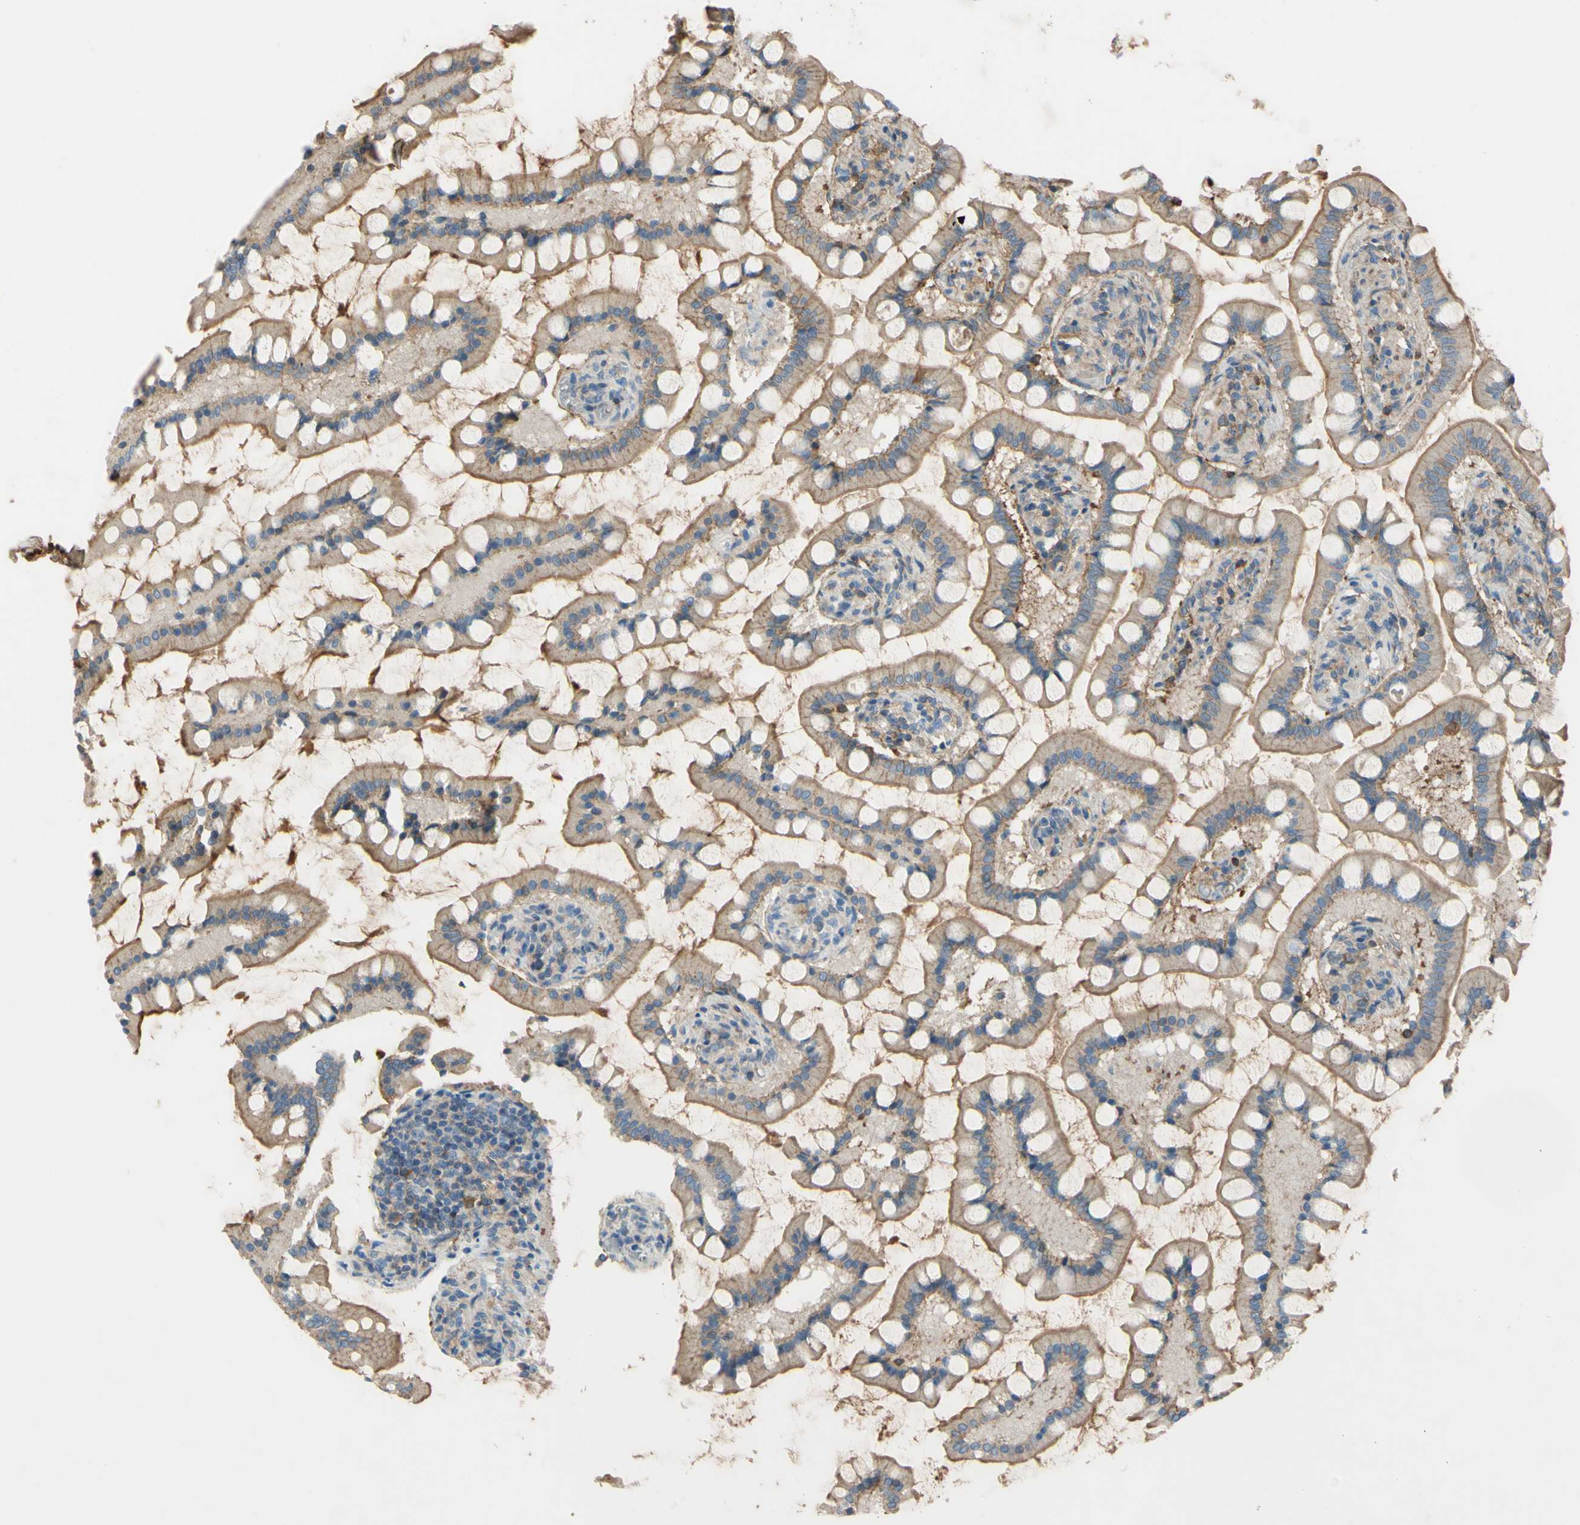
{"staining": {"intensity": "moderate", "quantity": "25%-75%", "location": "cytoplasmic/membranous"}, "tissue": "small intestine", "cell_type": "Glandular cells", "image_type": "normal", "snomed": [{"axis": "morphology", "description": "Normal tissue, NOS"}, {"axis": "topography", "description": "Small intestine"}], "caption": "Moderate cytoplasmic/membranous protein staining is present in about 25%-75% of glandular cells in small intestine.", "gene": "TIMP2", "patient": {"sex": "male", "age": 41}}